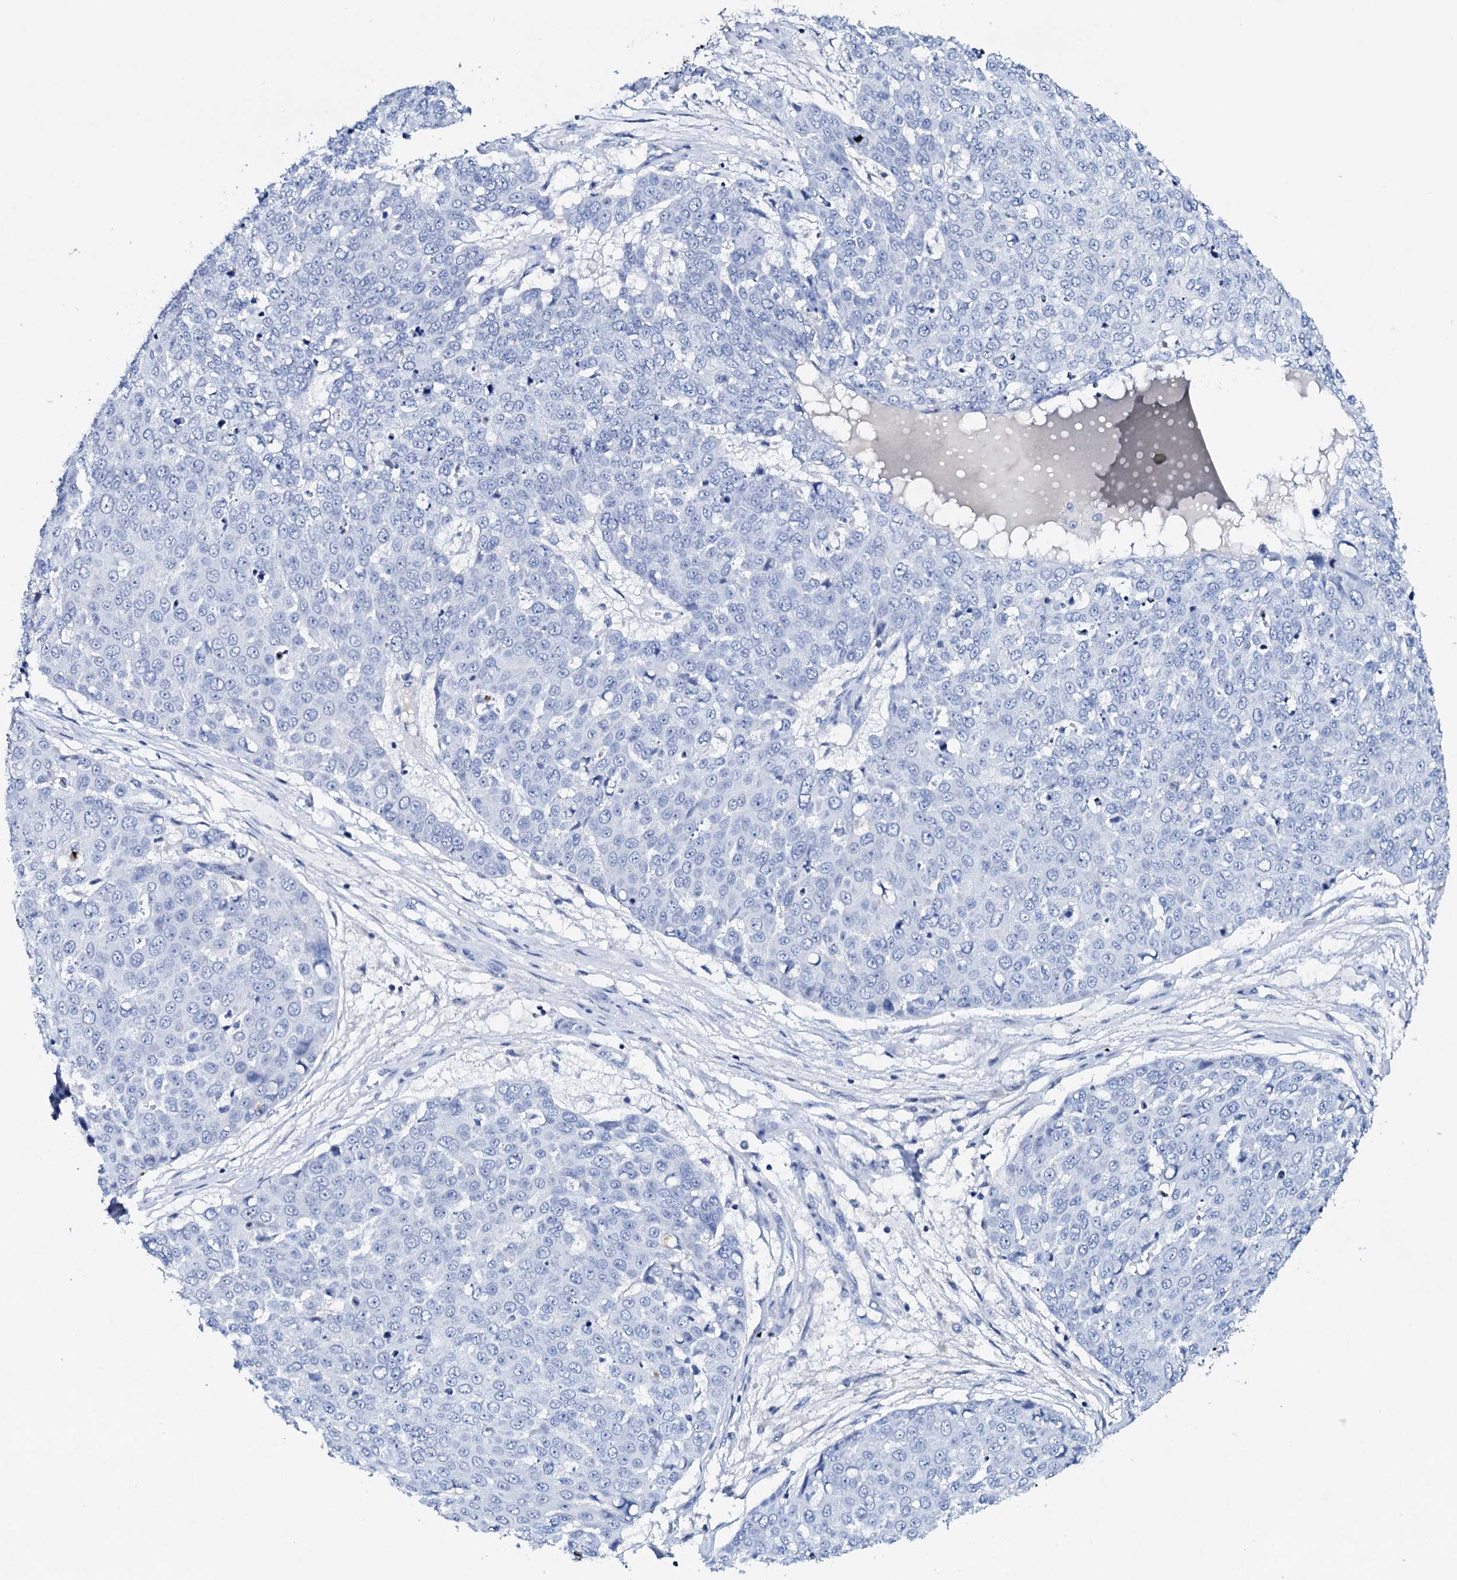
{"staining": {"intensity": "negative", "quantity": "none", "location": "none"}, "tissue": "skin cancer", "cell_type": "Tumor cells", "image_type": "cancer", "snomed": [{"axis": "morphology", "description": "Squamous cell carcinoma, NOS"}, {"axis": "topography", "description": "Skin"}], "caption": "This is an IHC image of squamous cell carcinoma (skin). There is no staining in tumor cells.", "gene": "FBXL16", "patient": {"sex": "male", "age": 71}}